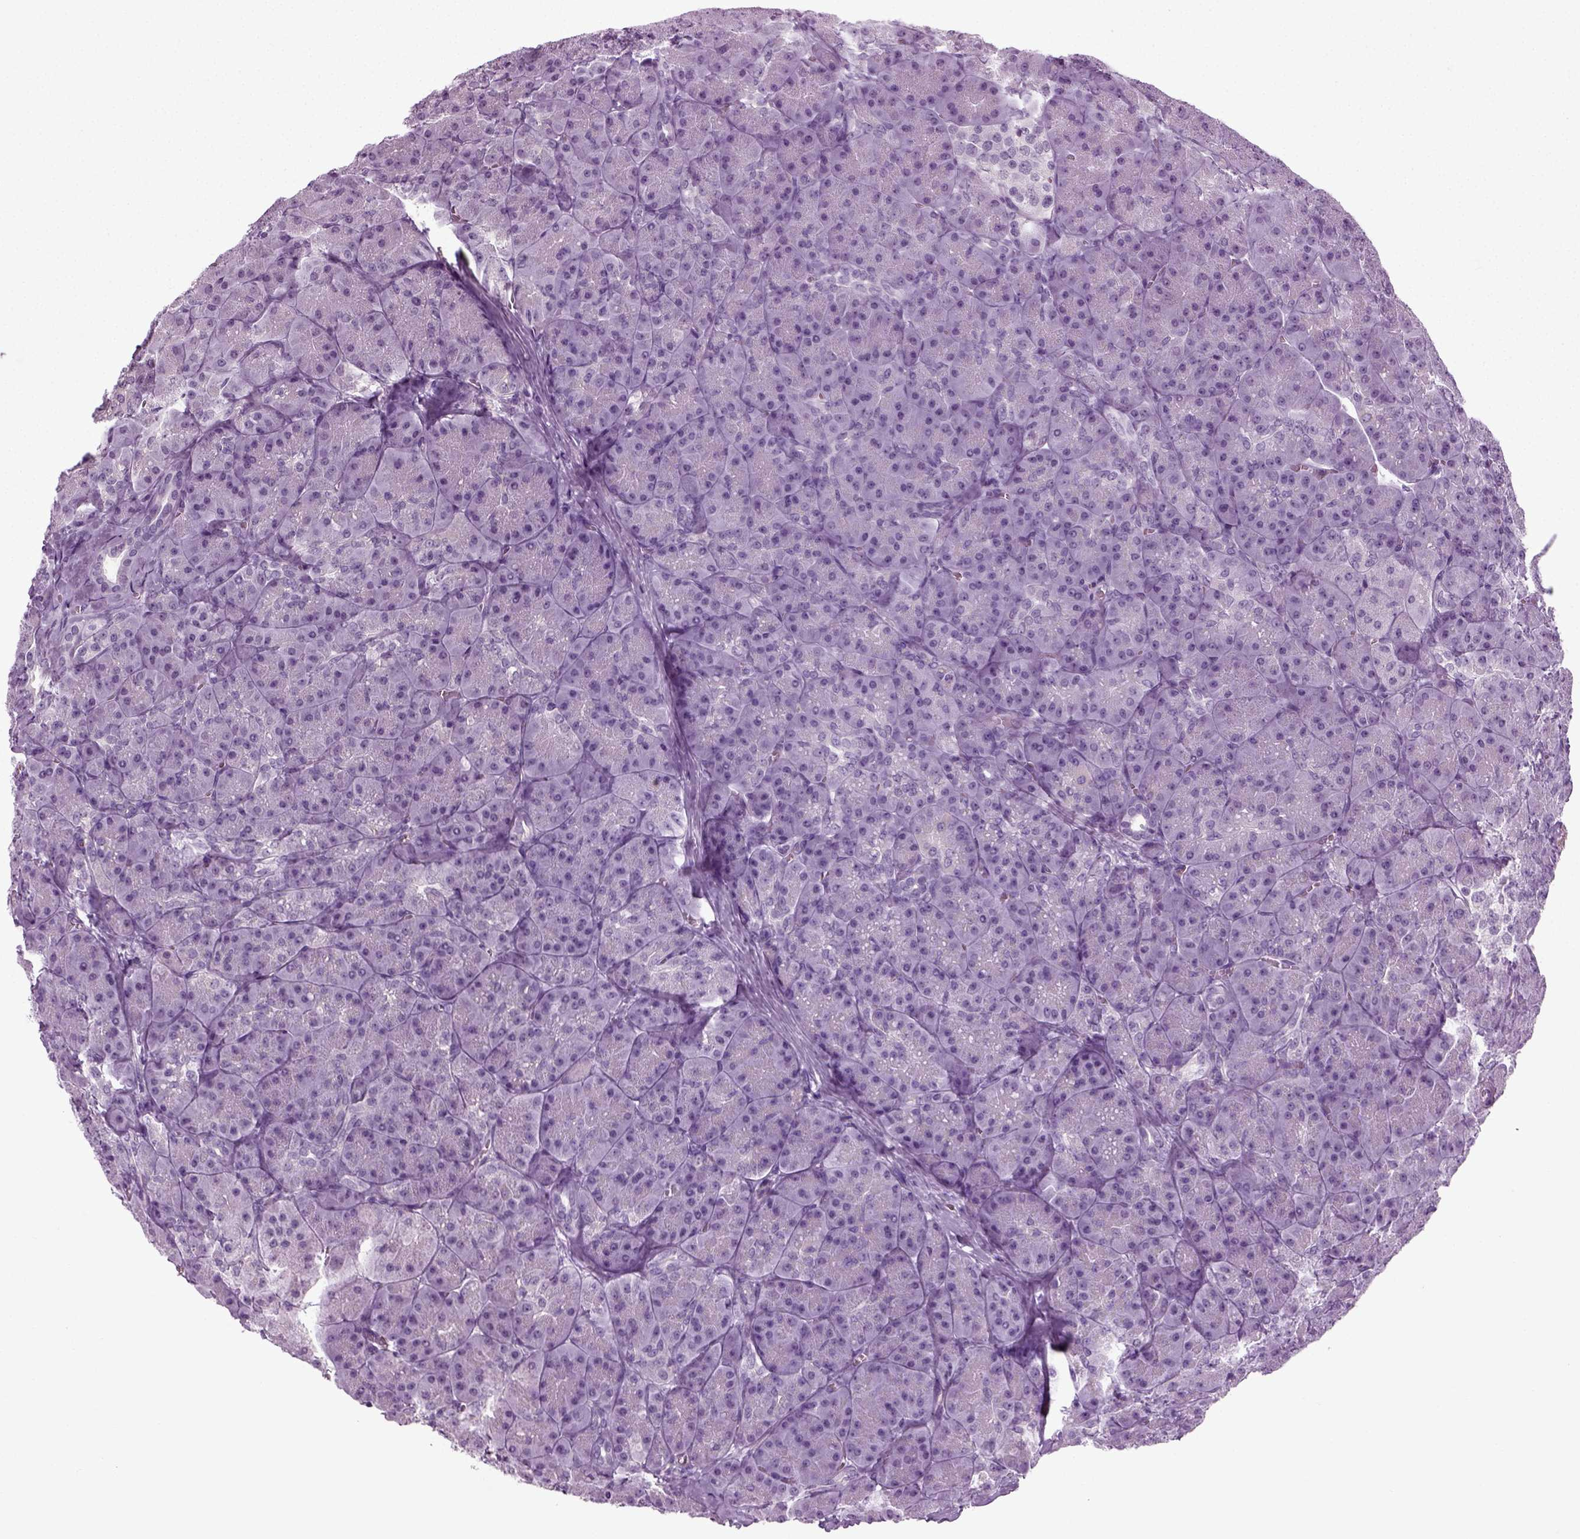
{"staining": {"intensity": "negative", "quantity": "none", "location": "none"}, "tissue": "pancreas", "cell_type": "Exocrine glandular cells", "image_type": "normal", "snomed": [{"axis": "morphology", "description": "Normal tissue, NOS"}, {"axis": "topography", "description": "Pancreas"}], "caption": "This image is of benign pancreas stained with immunohistochemistry (IHC) to label a protein in brown with the nuclei are counter-stained blue. There is no positivity in exocrine glandular cells. The staining is performed using DAB (3,3'-diaminobenzidine) brown chromogen with nuclei counter-stained in using hematoxylin.", "gene": "ZC2HC1C", "patient": {"sex": "male", "age": 57}}